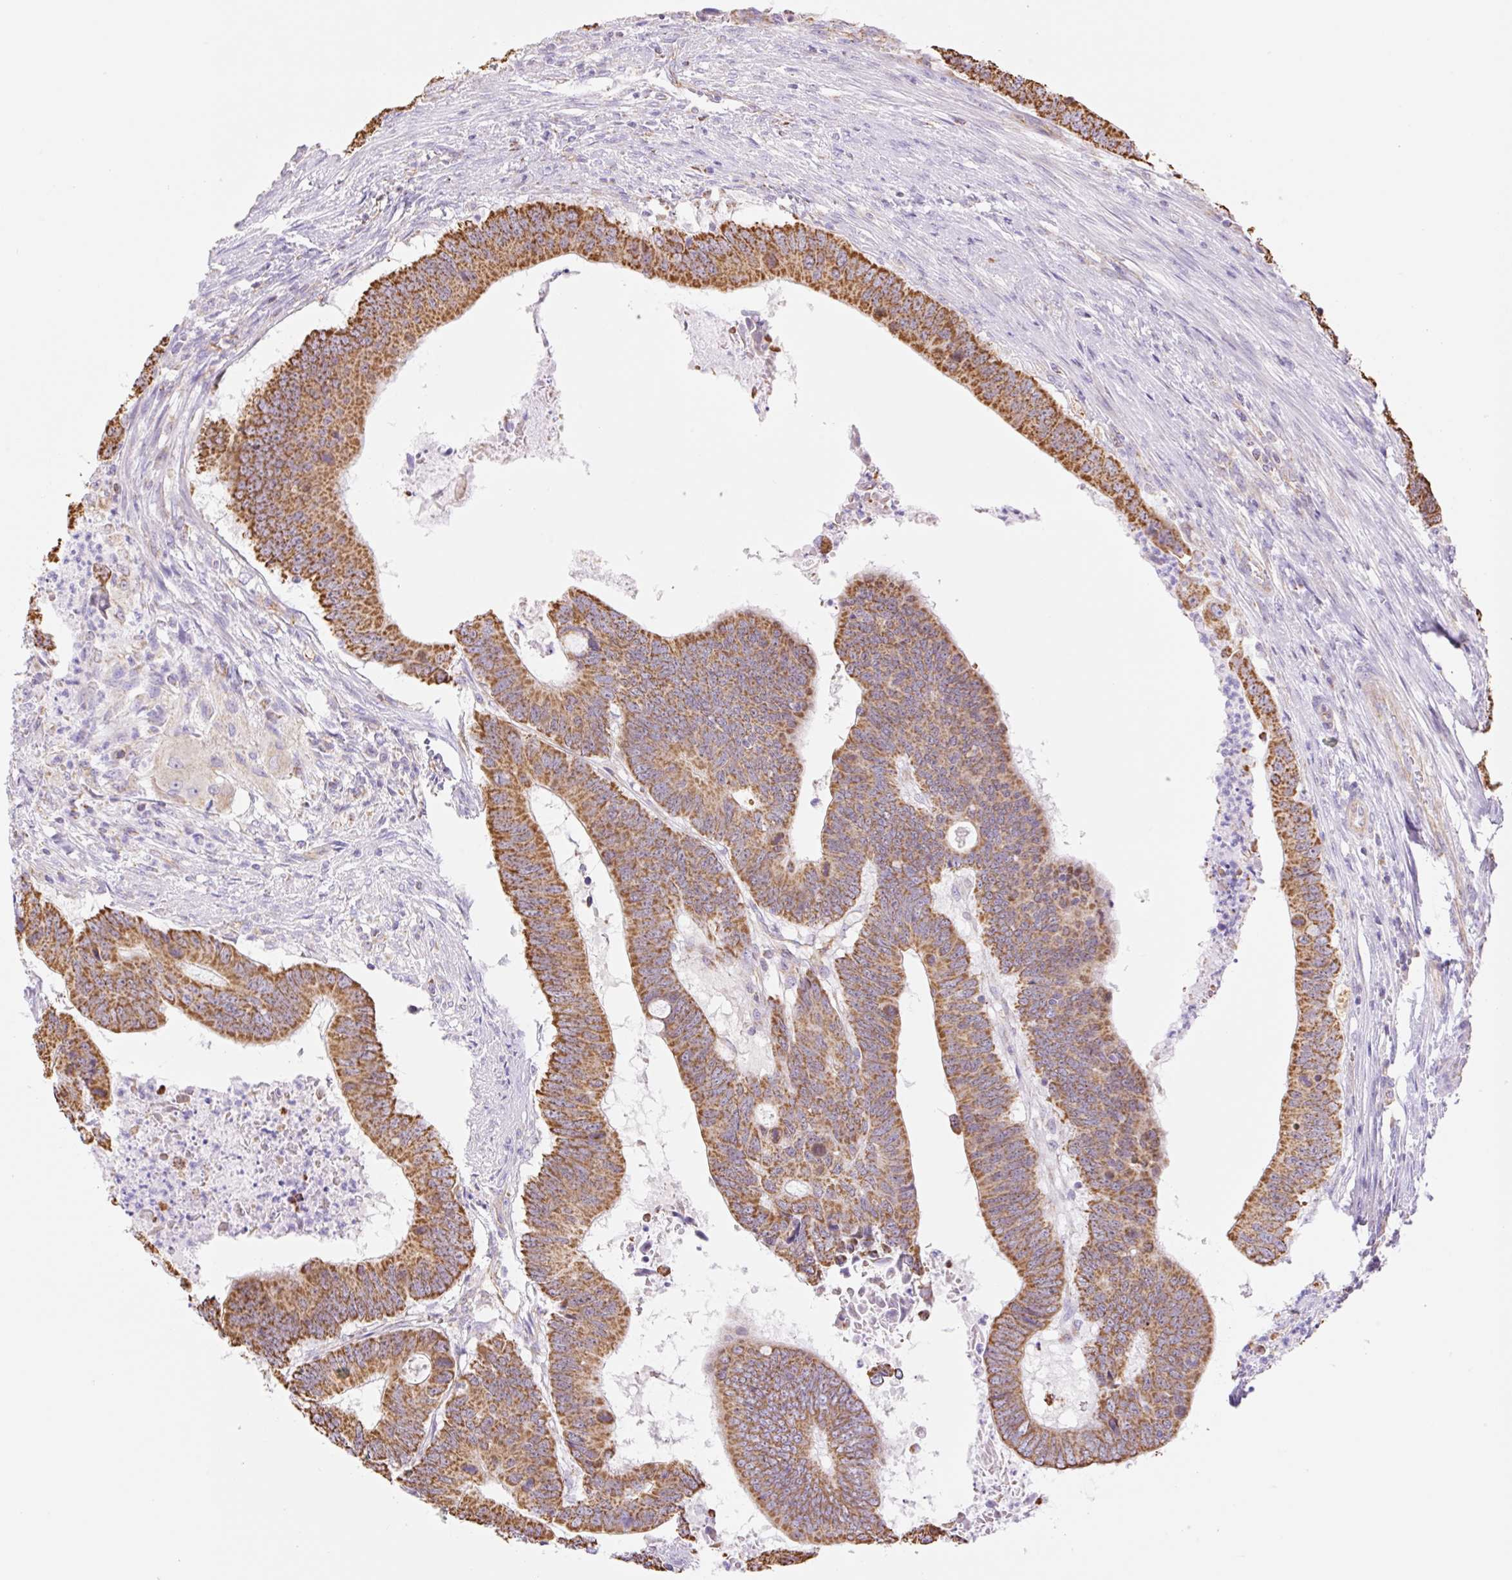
{"staining": {"intensity": "moderate", "quantity": ">75%", "location": "cytoplasmic/membranous"}, "tissue": "colorectal cancer", "cell_type": "Tumor cells", "image_type": "cancer", "snomed": [{"axis": "morphology", "description": "Adenocarcinoma, NOS"}, {"axis": "topography", "description": "Colon"}], "caption": "Moderate cytoplasmic/membranous staining for a protein is seen in approximately >75% of tumor cells of colorectal cancer (adenocarcinoma) using IHC.", "gene": "ESAM", "patient": {"sex": "male", "age": 62}}